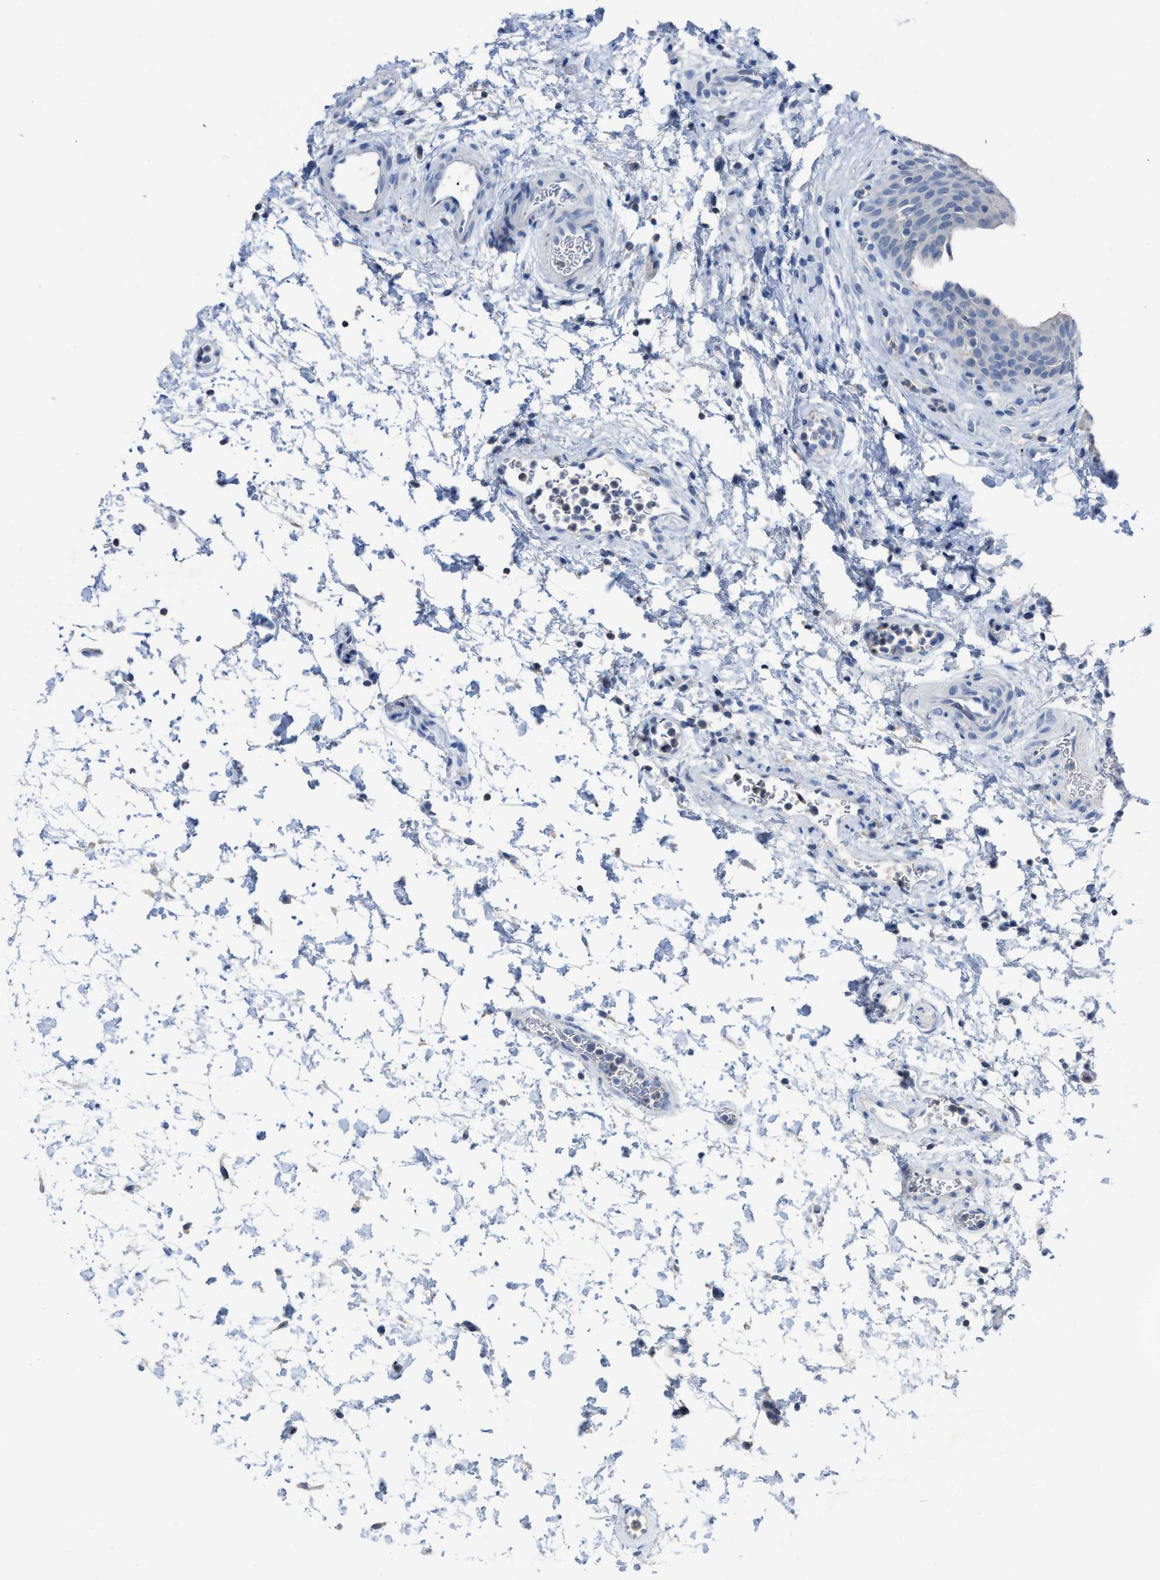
{"staining": {"intensity": "negative", "quantity": "none", "location": "none"}, "tissue": "urinary bladder", "cell_type": "Urothelial cells", "image_type": "normal", "snomed": [{"axis": "morphology", "description": "Normal tissue, NOS"}, {"axis": "topography", "description": "Urinary bladder"}], "caption": "There is no significant expression in urothelial cells of urinary bladder. The staining is performed using DAB (3,3'-diaminobenzidine) brown chromogen with nuclei counter-stained in using hematoxylin.", "gene": "CEACAM5", "patient": {"sex": "male", "age": 37}}